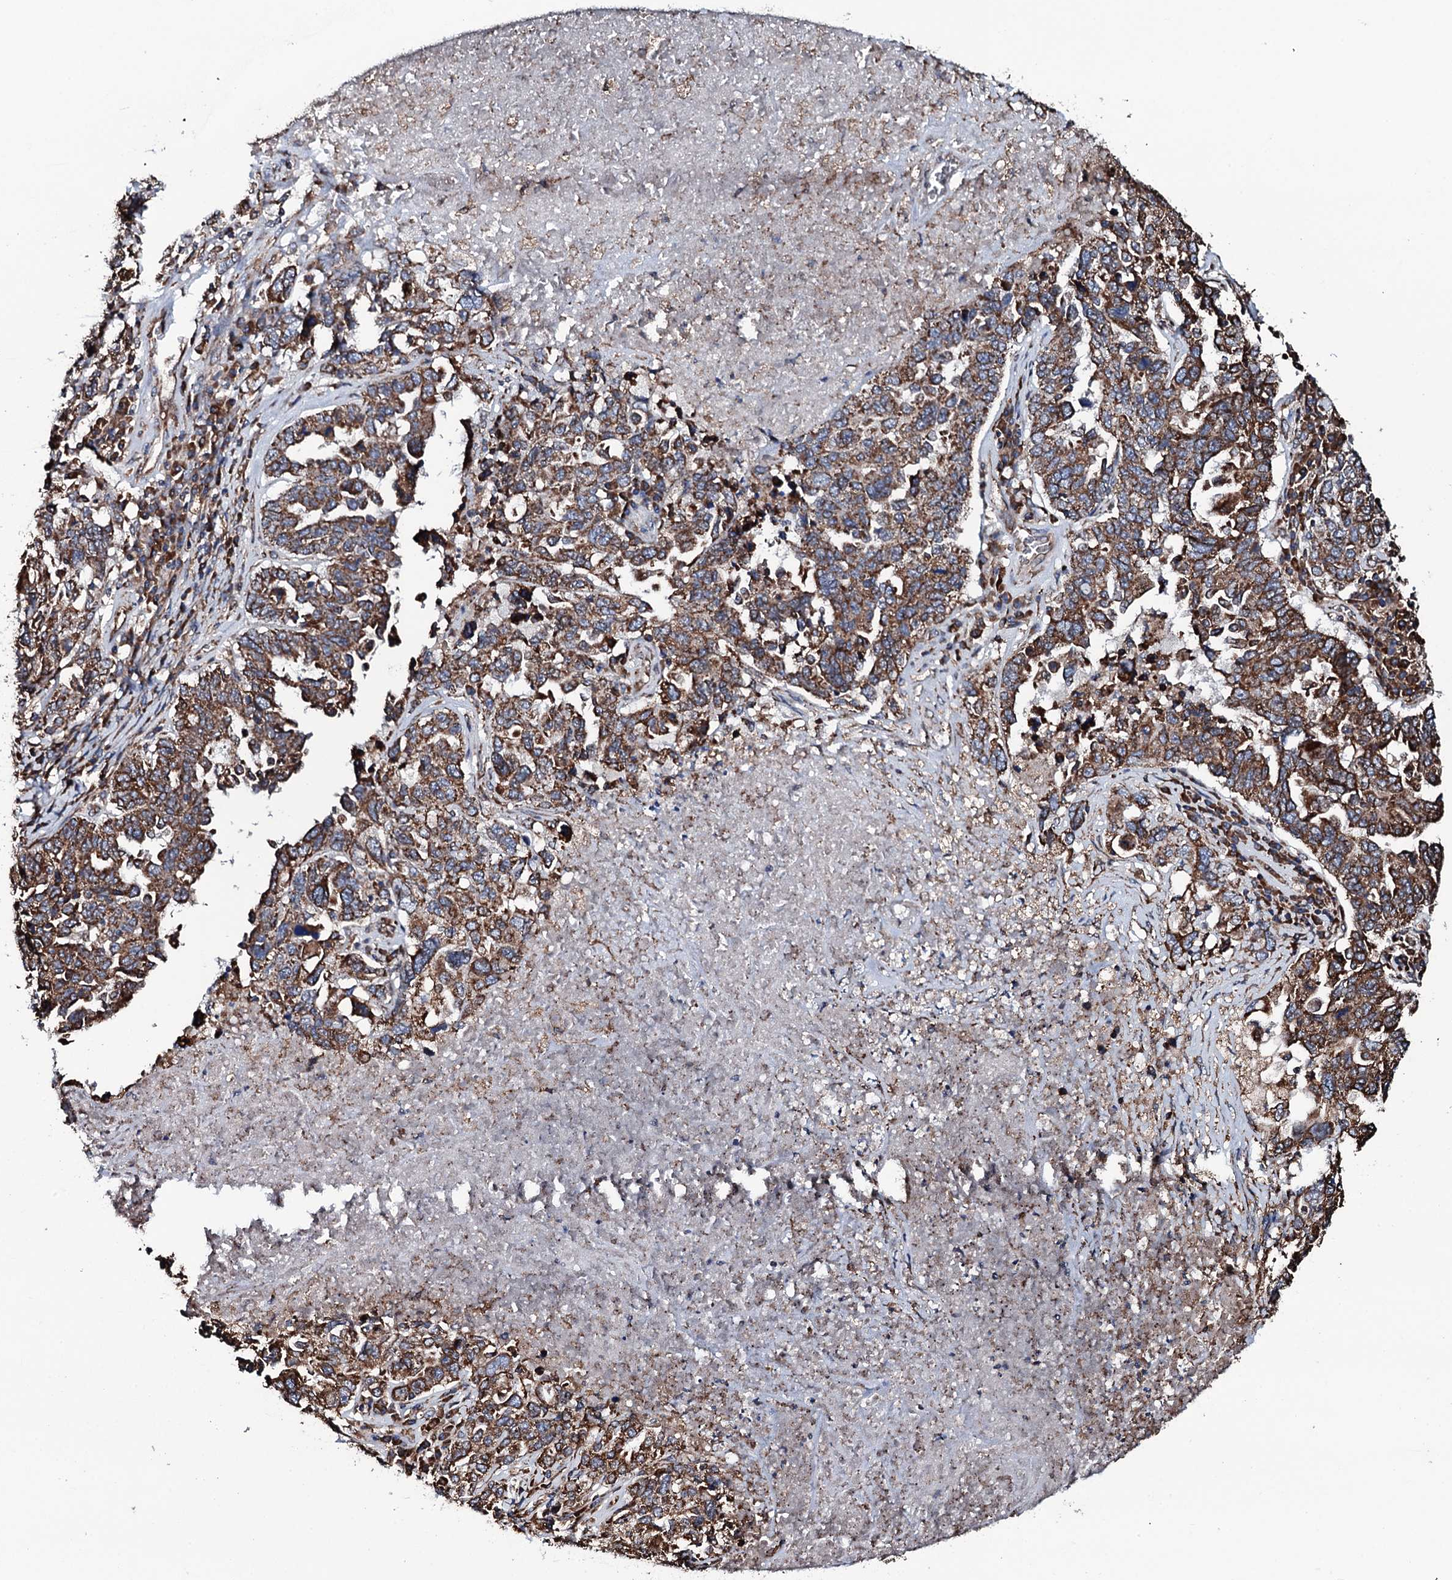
{"staining": {"intensity": "strong", "quantity": ">75%", "location": "cytoplasmic/membranous"}, "tissue": "ovarian cancer", "cell_type": "Tumor cells", "image_type": "cancer", "snomed": [{"axis": "morphology", "description": "Carcinoma, endometroid"}, {"axis": "topography", "description": "Ovary"}], "caption": "An image of ovarian cancer stained for a protein displays strong cytoplasmic/membranous brown staining in tumor cells.", "gene": "RAB12", "patient": {"sex": "female", "age": 62}}